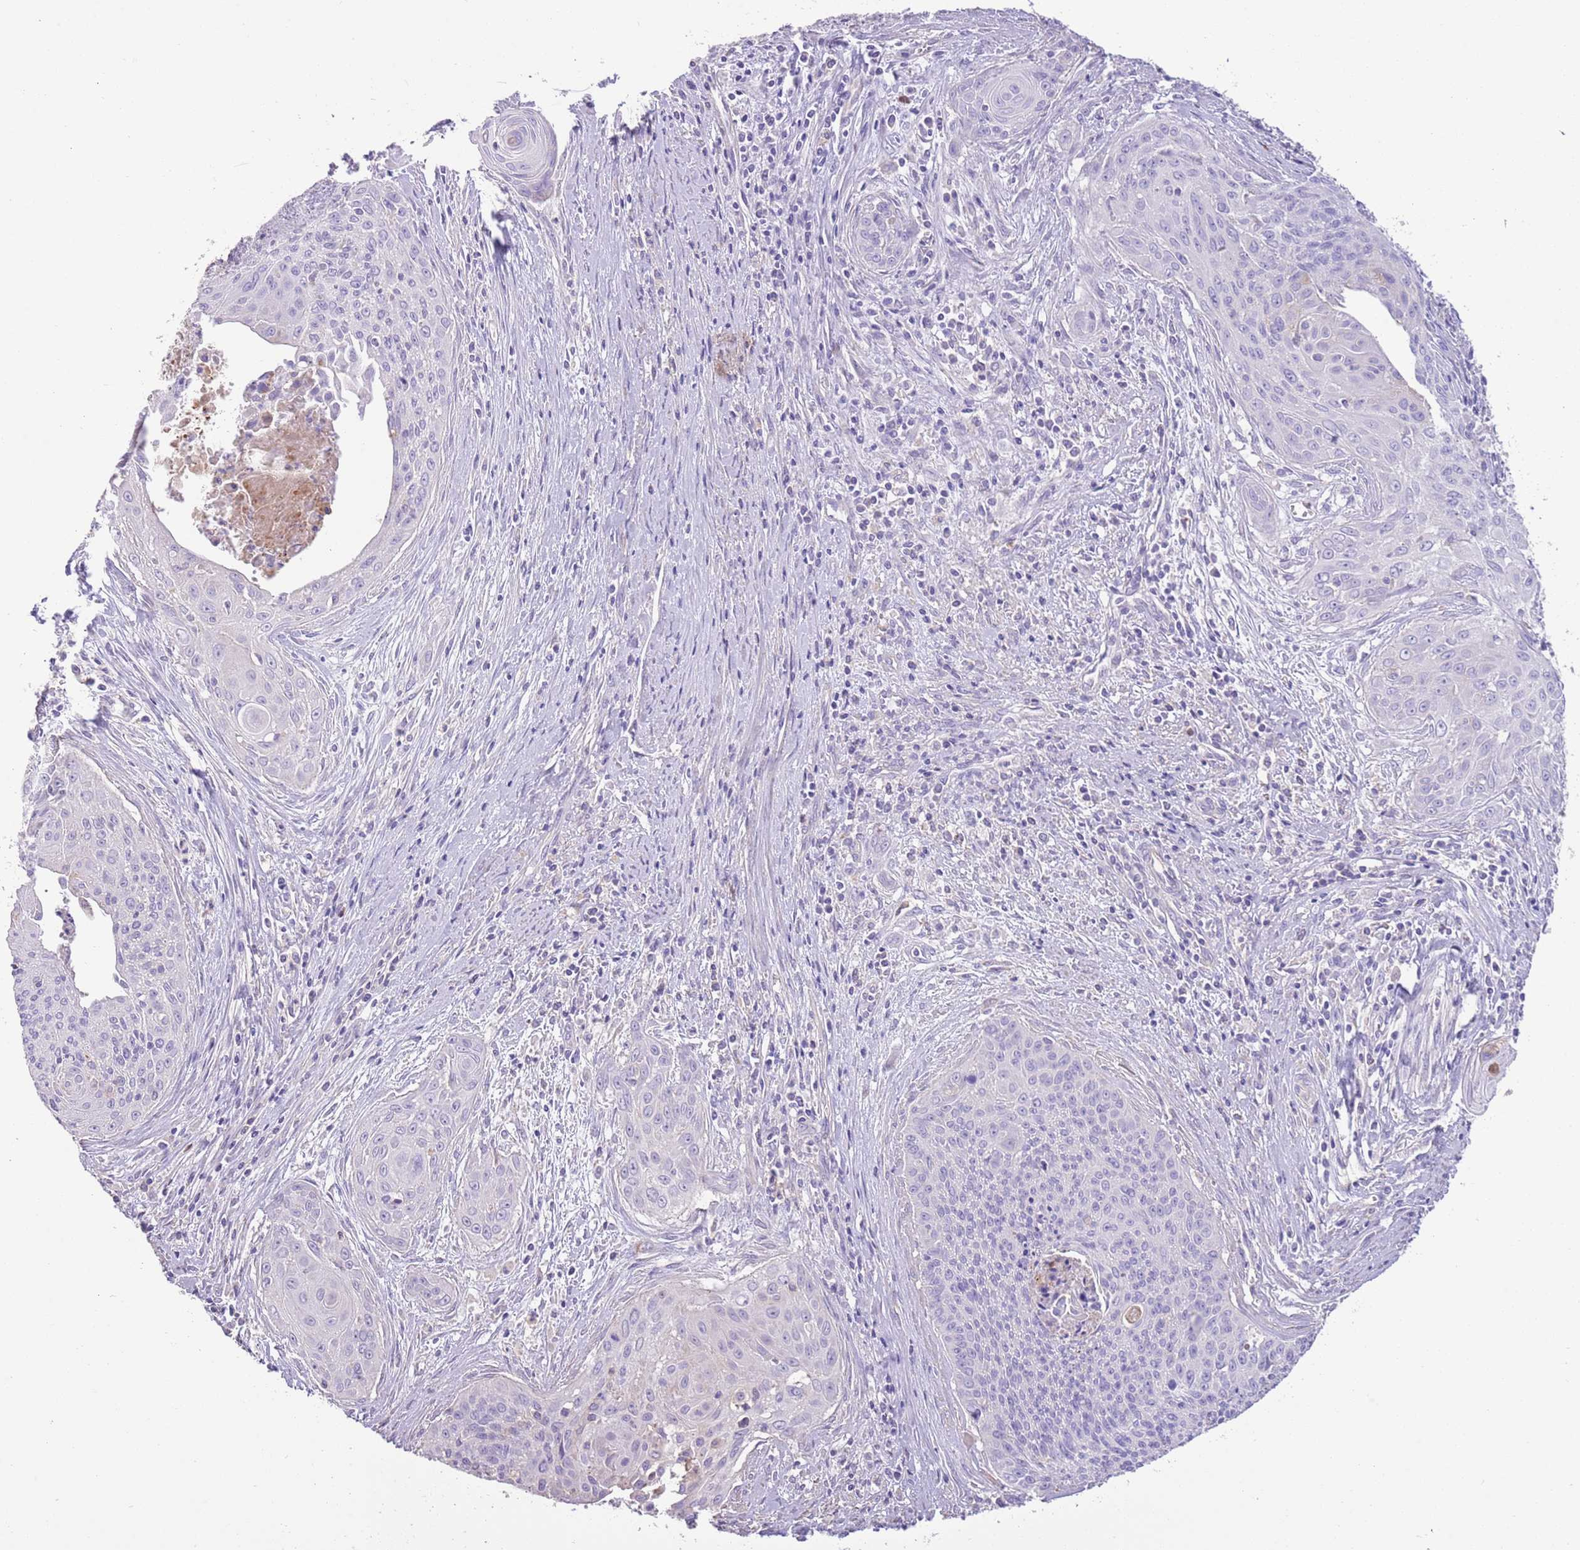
{"staining": {"intensity": "negative", "quantity": "none", "location": "none"}, "tissue": "cervical cancer", "cell_type": "Tumor cells", "image_type": "cancer", "snomed": [{"axis": "morphology", "description": "Squamous cell carcinoma, NOS"}, {"axis": "topography", "description": "Cervix"}], "caption": "Image shows no protein expression in tumor cells of squamous cell carcinoma (cervical) tissue. (DAB IHC, high magnification).", "gene": "SFTPA1", "patient": {"sex": "female", "age": 55}}